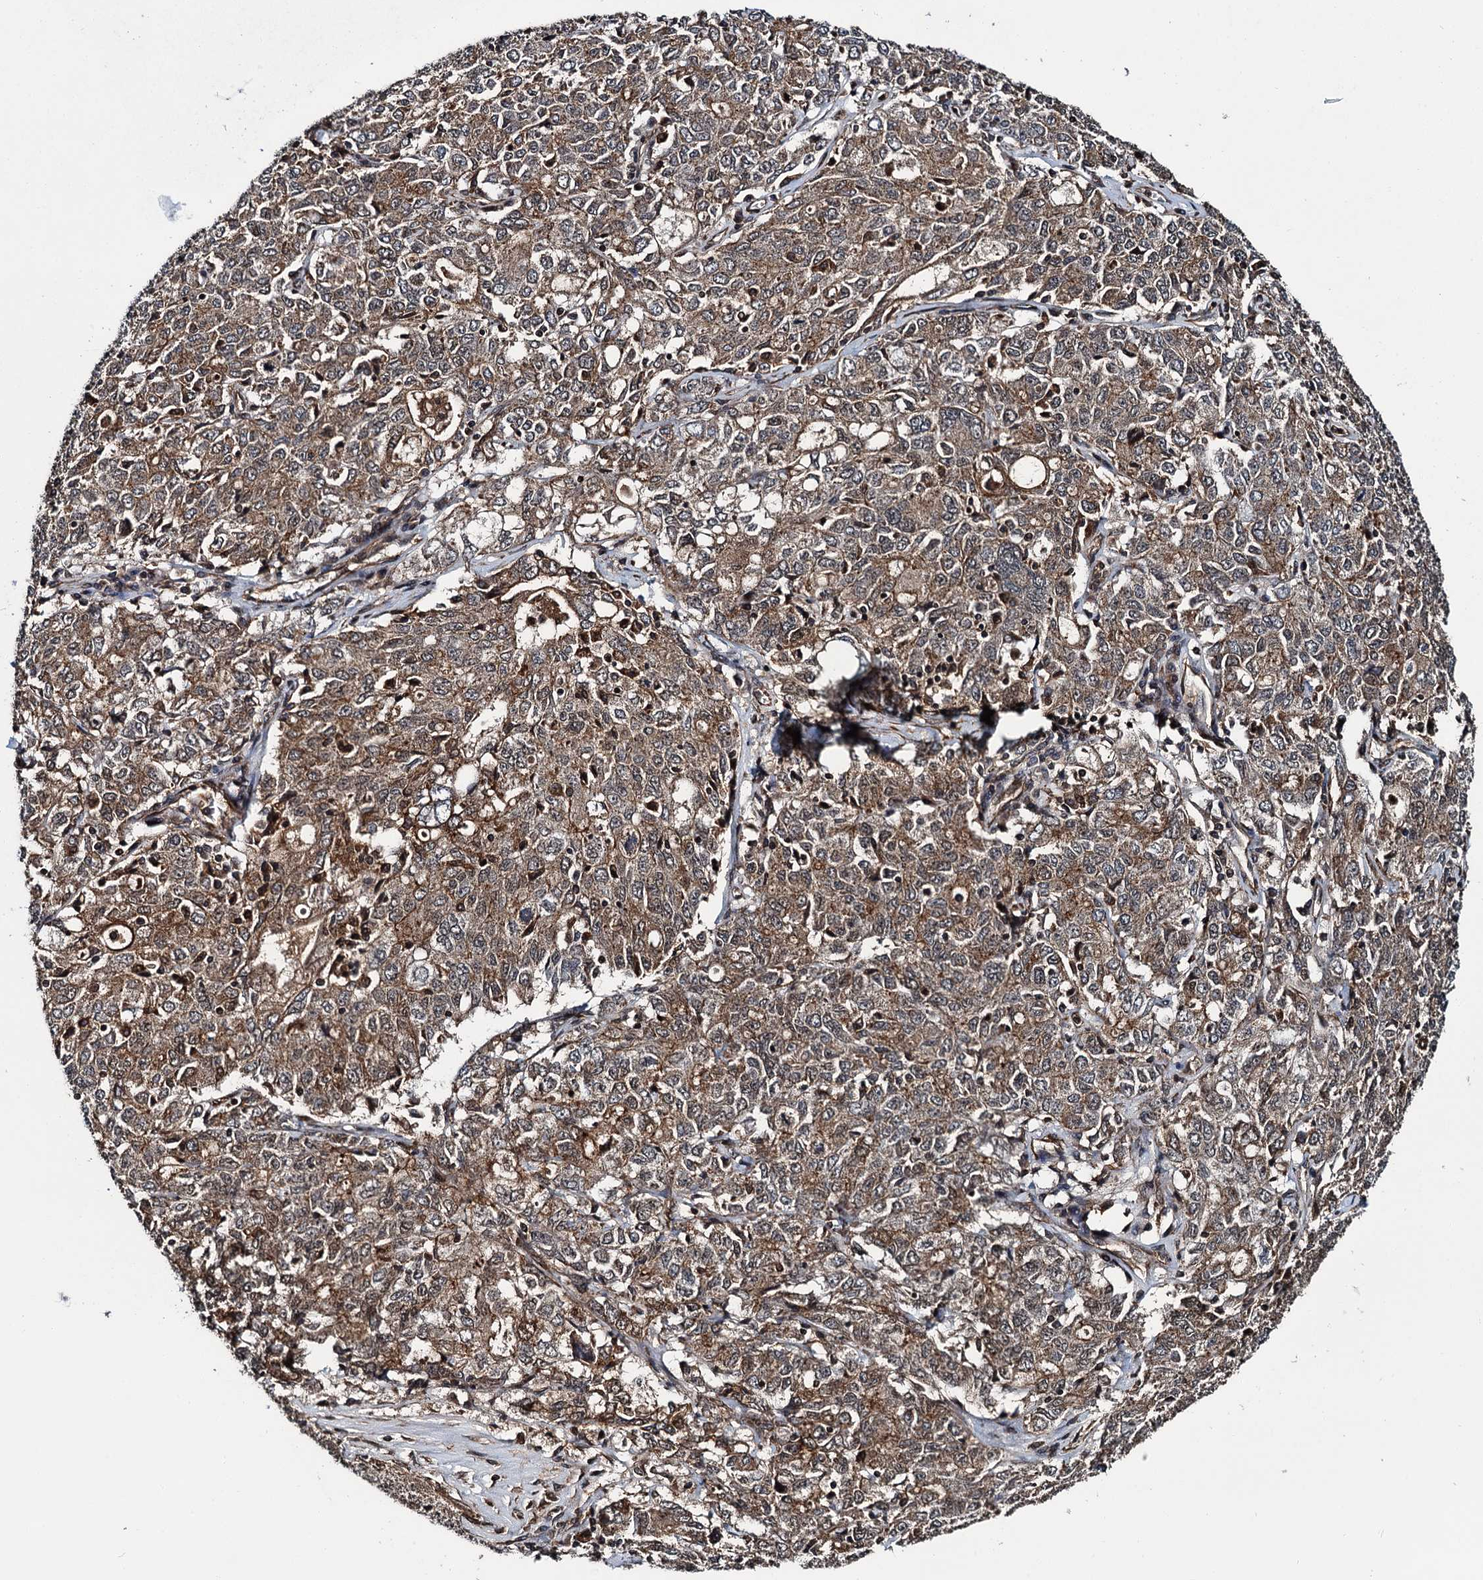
{"staining": {"intensity": "moderate", "quantity": ">75%", "location": "cytoplasmic/membranous"}, "tissue": "ovarian cancer", "cell_type": "Tumor cells", "image_type": "cancer", "snomed": [{"axis": "morphology", "description": "Carcinoma, endometroid"}, {"axis": "topography", "description": "Ovary"}], "caption": "Immunohistochemical staining of ovarian cancer (endometroid carcinoma) demonstrates medium levels of moderate cytoplasmic/membranous protein expression in approximately >75% of tumor cells.", "gene": "ZFYVE19", "patient": {"sex": "female", "age": 62}}